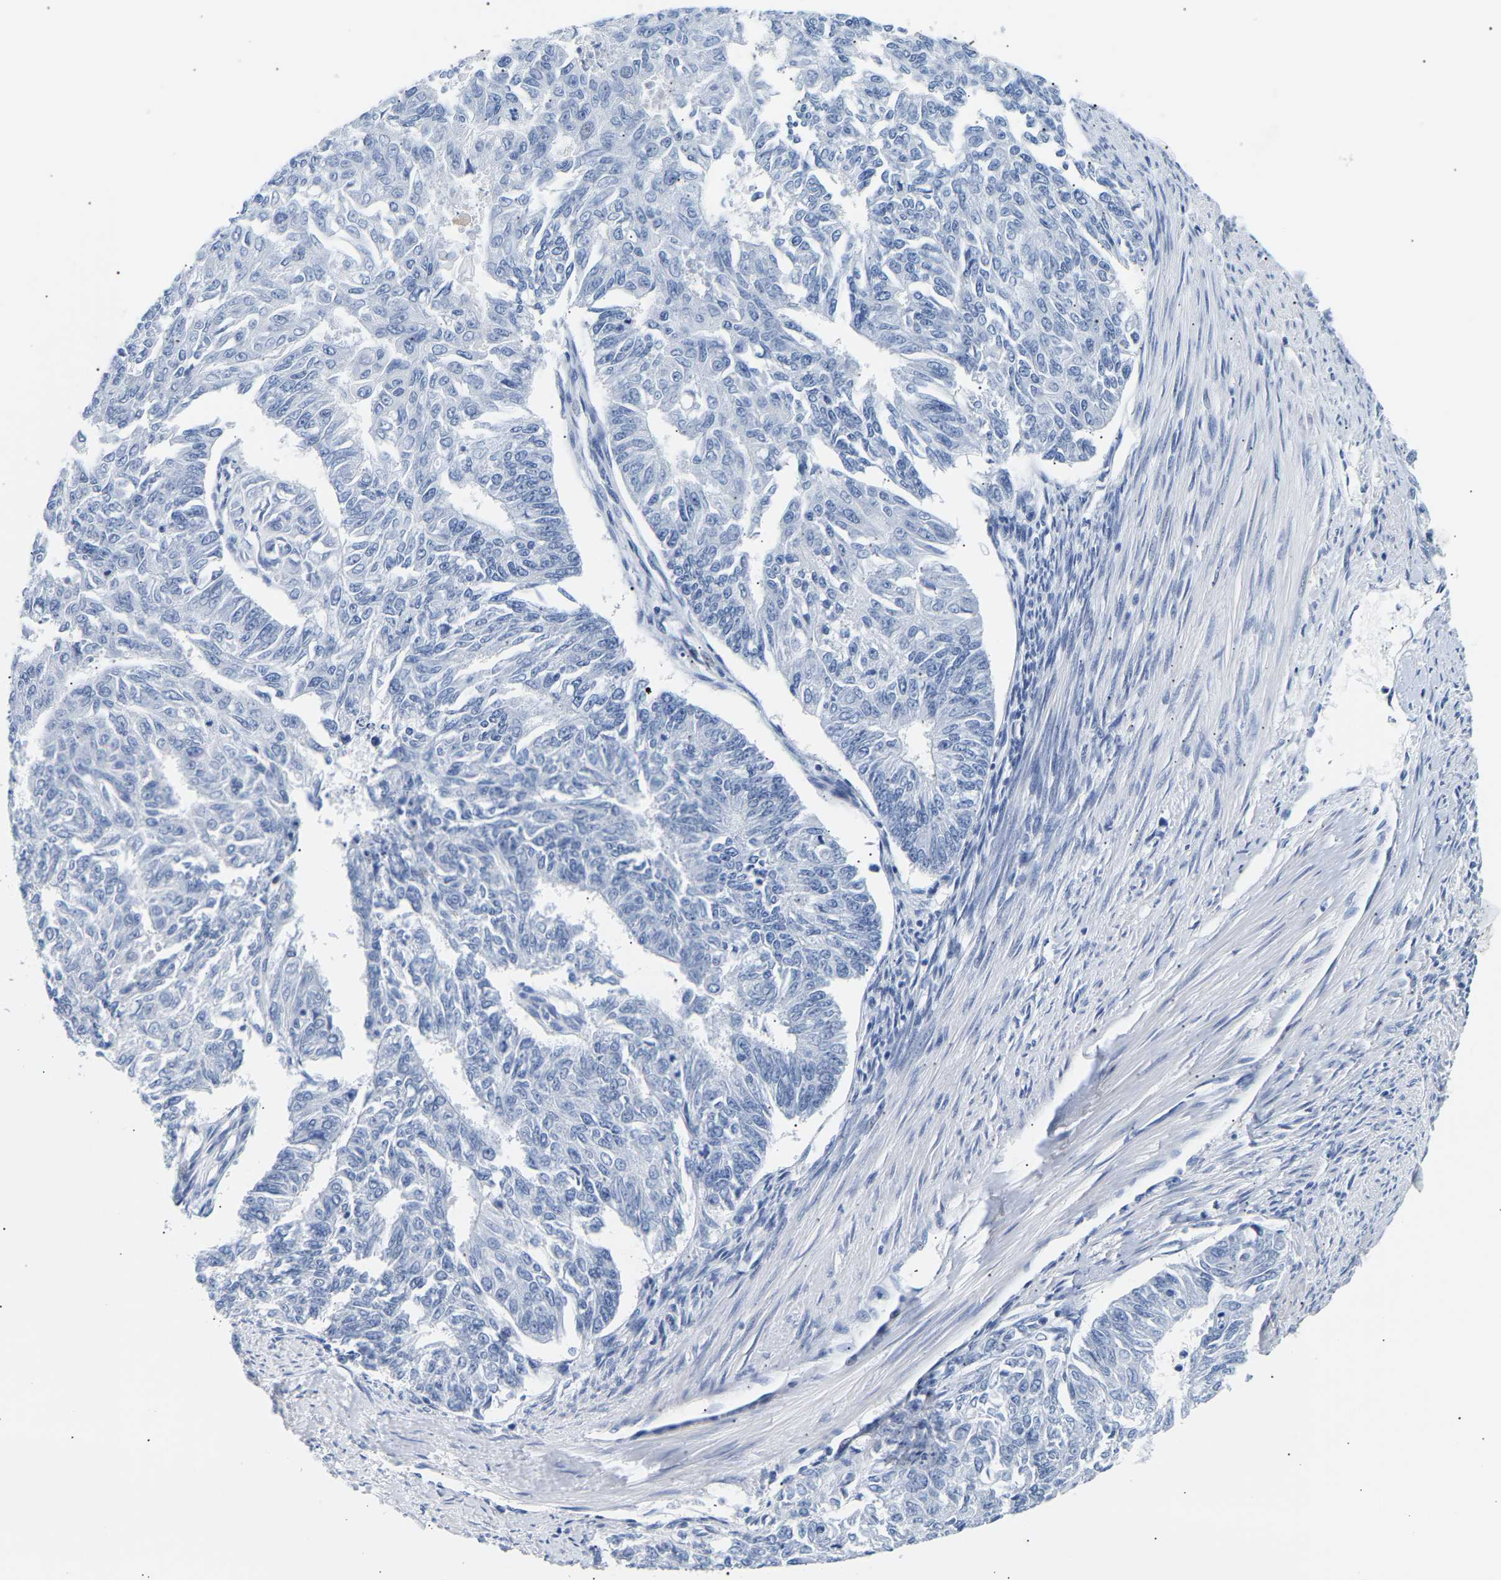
{"staining": {"intensity": "negative", "quantity": "none", "location": "none"}, "tissue": "endometrial cancer", "cell_type": "Tumor cells", "image_type": "cancer", "snomed": [{"axis": "morphology", "description": "Adenocarcinoma, NOS"}, {"axis": "topography", "description": "Endometrium"}], "caption": "Endometrial cancer (adenocarcinoma) was stained to show a protein in brown. There is no significant staining in tumor cells. (Immunohistochemistry (ihc), brightfield microscopy, high magnification).", "gene": "SPINK2", "patient": {"sex": "female", "age": 32}}